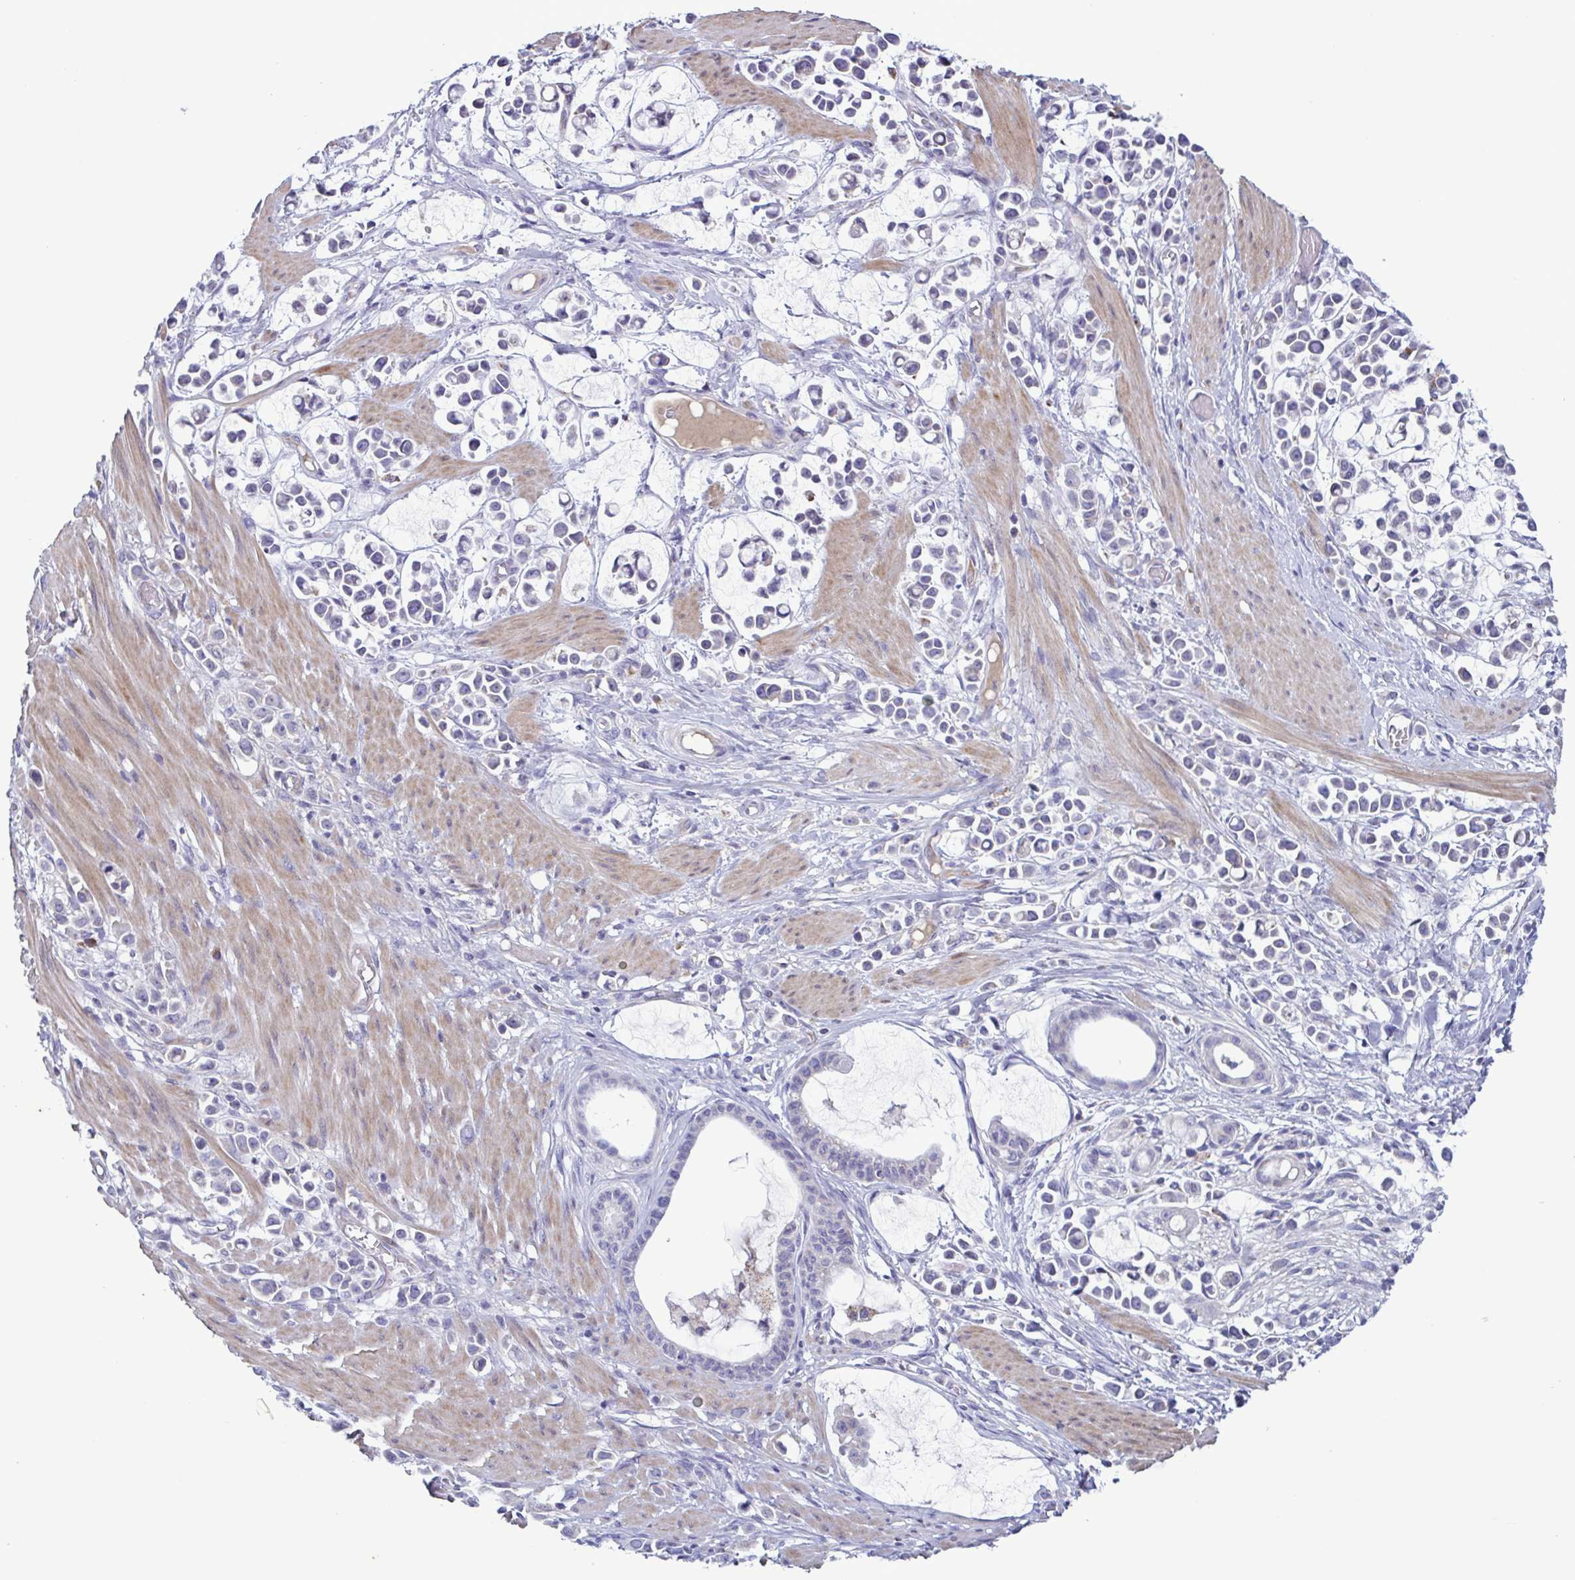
{"staining": {"intensity": "negative", "quantity": "none", "location": "none"}, "tissue": "stomach cancer", "cell_type": "Tumor cells", "image_type": "cancer", "snomed": [{"axis": "morphology", "description": "Adenocarcinoma, NOS"}, {"axis": "topography", "description": "Stomach"}], "caption": "Protein analysis of stomach cancer (adenocarcinoma) reveals no significant staining in tumor cells.", "gene": "F13B", "patient": {"sex": "male", "age": 82}}